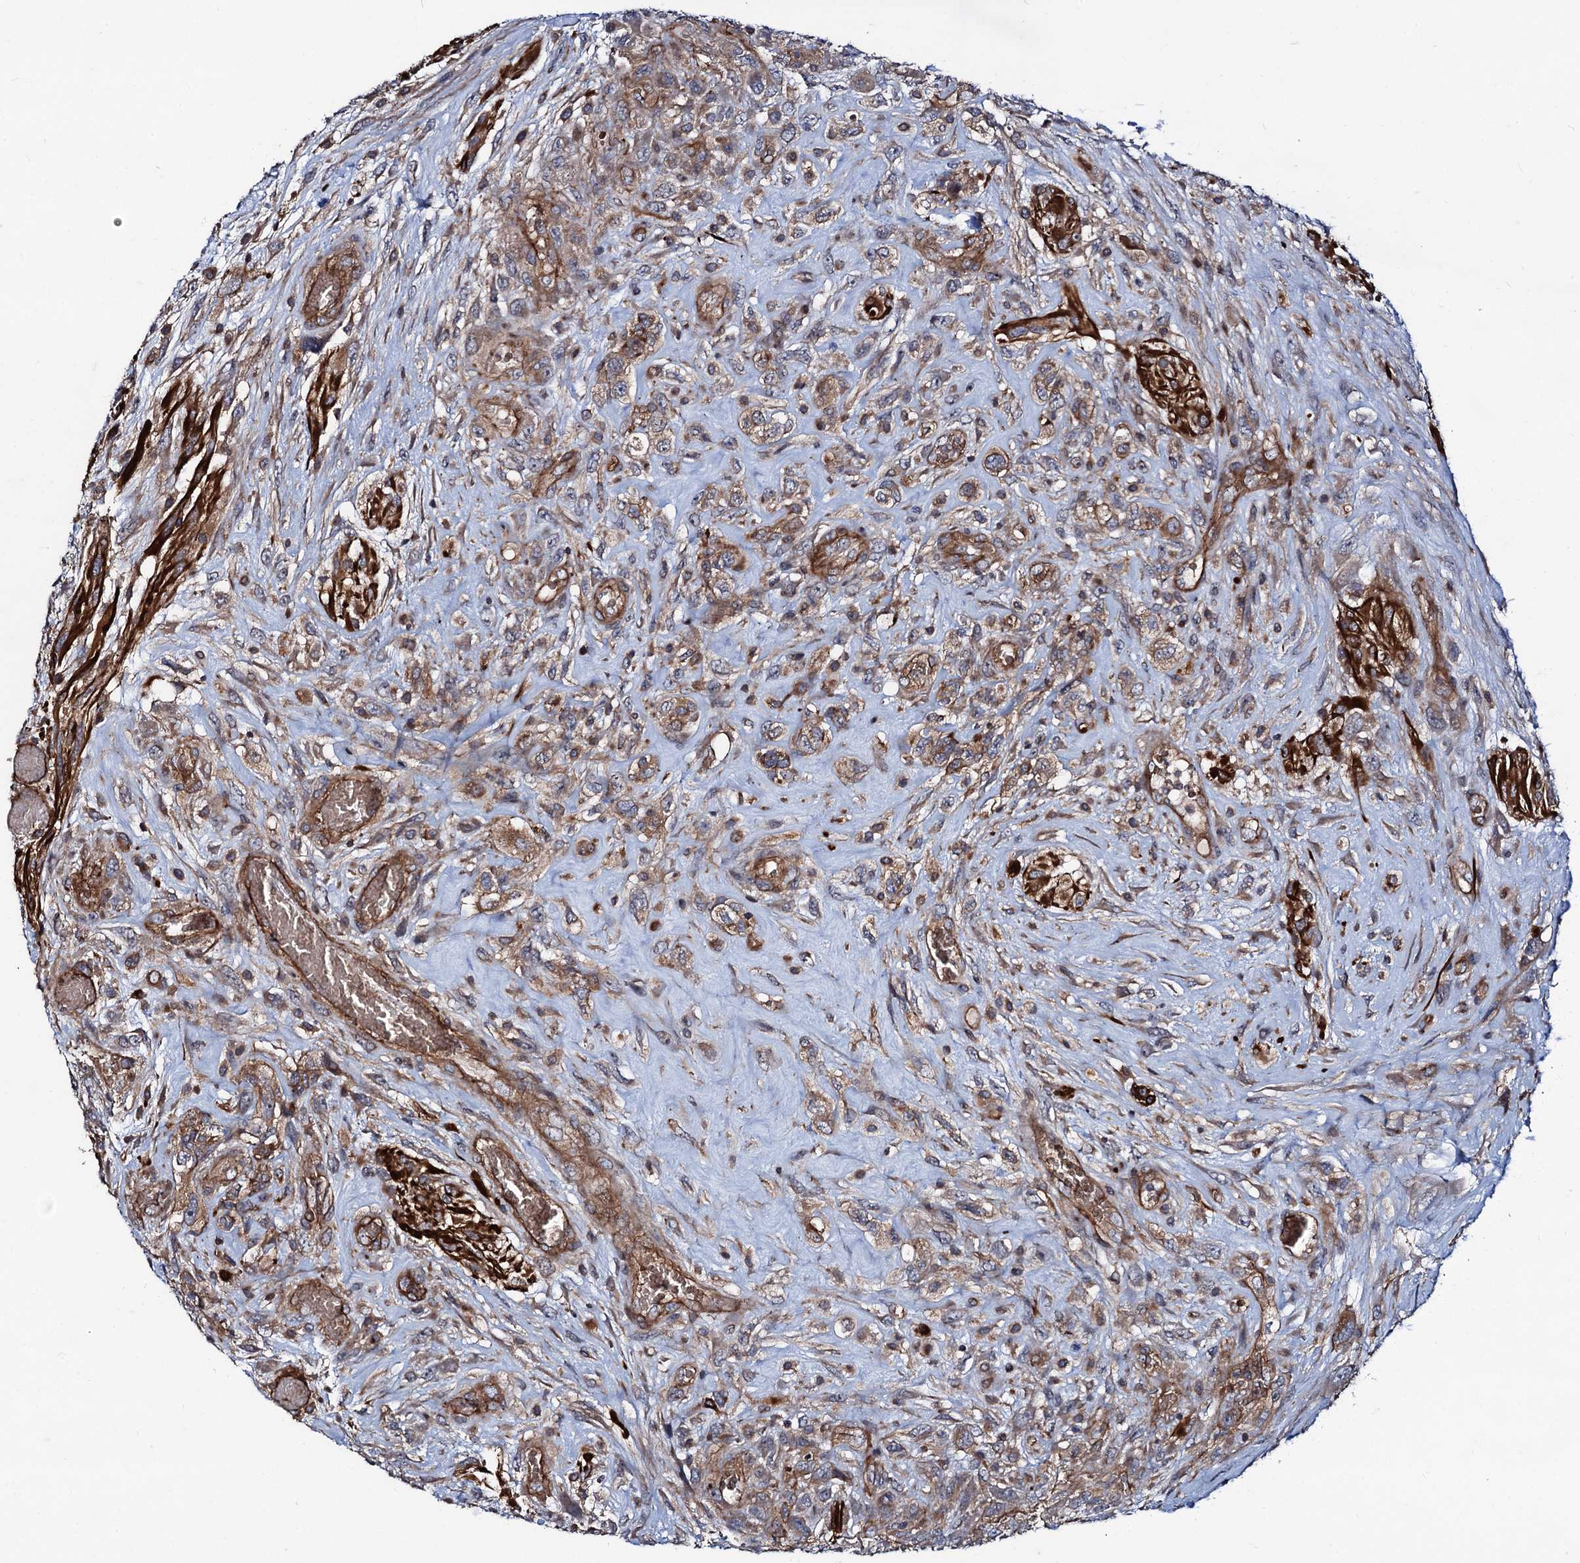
{"staining": {"intensity": "moderate", "quantity": ">75%", "location": "cytoplasmic/membranous"}, "tissue": "glioma", "cell_type": "Tumor cells", "image_type": "cancer", "snomed": [{"axis": "morphology", "description": "Glioma, malignant, High grade"}, {"axis": "topography", "description": "Brain"}], "caption": "Malignant glioma (high-grade) tissue exhibits moderate cytoplasmic/membranous staining in approximately >75% of tumor cells, visualized by immunohistochemistry. Using DAB (brown) and hematoxylin (blue) stains, captured at high magnification using brightfield microscopy.", "gene": "KXD1", "patient": {"sex": "male", "age": 61}}